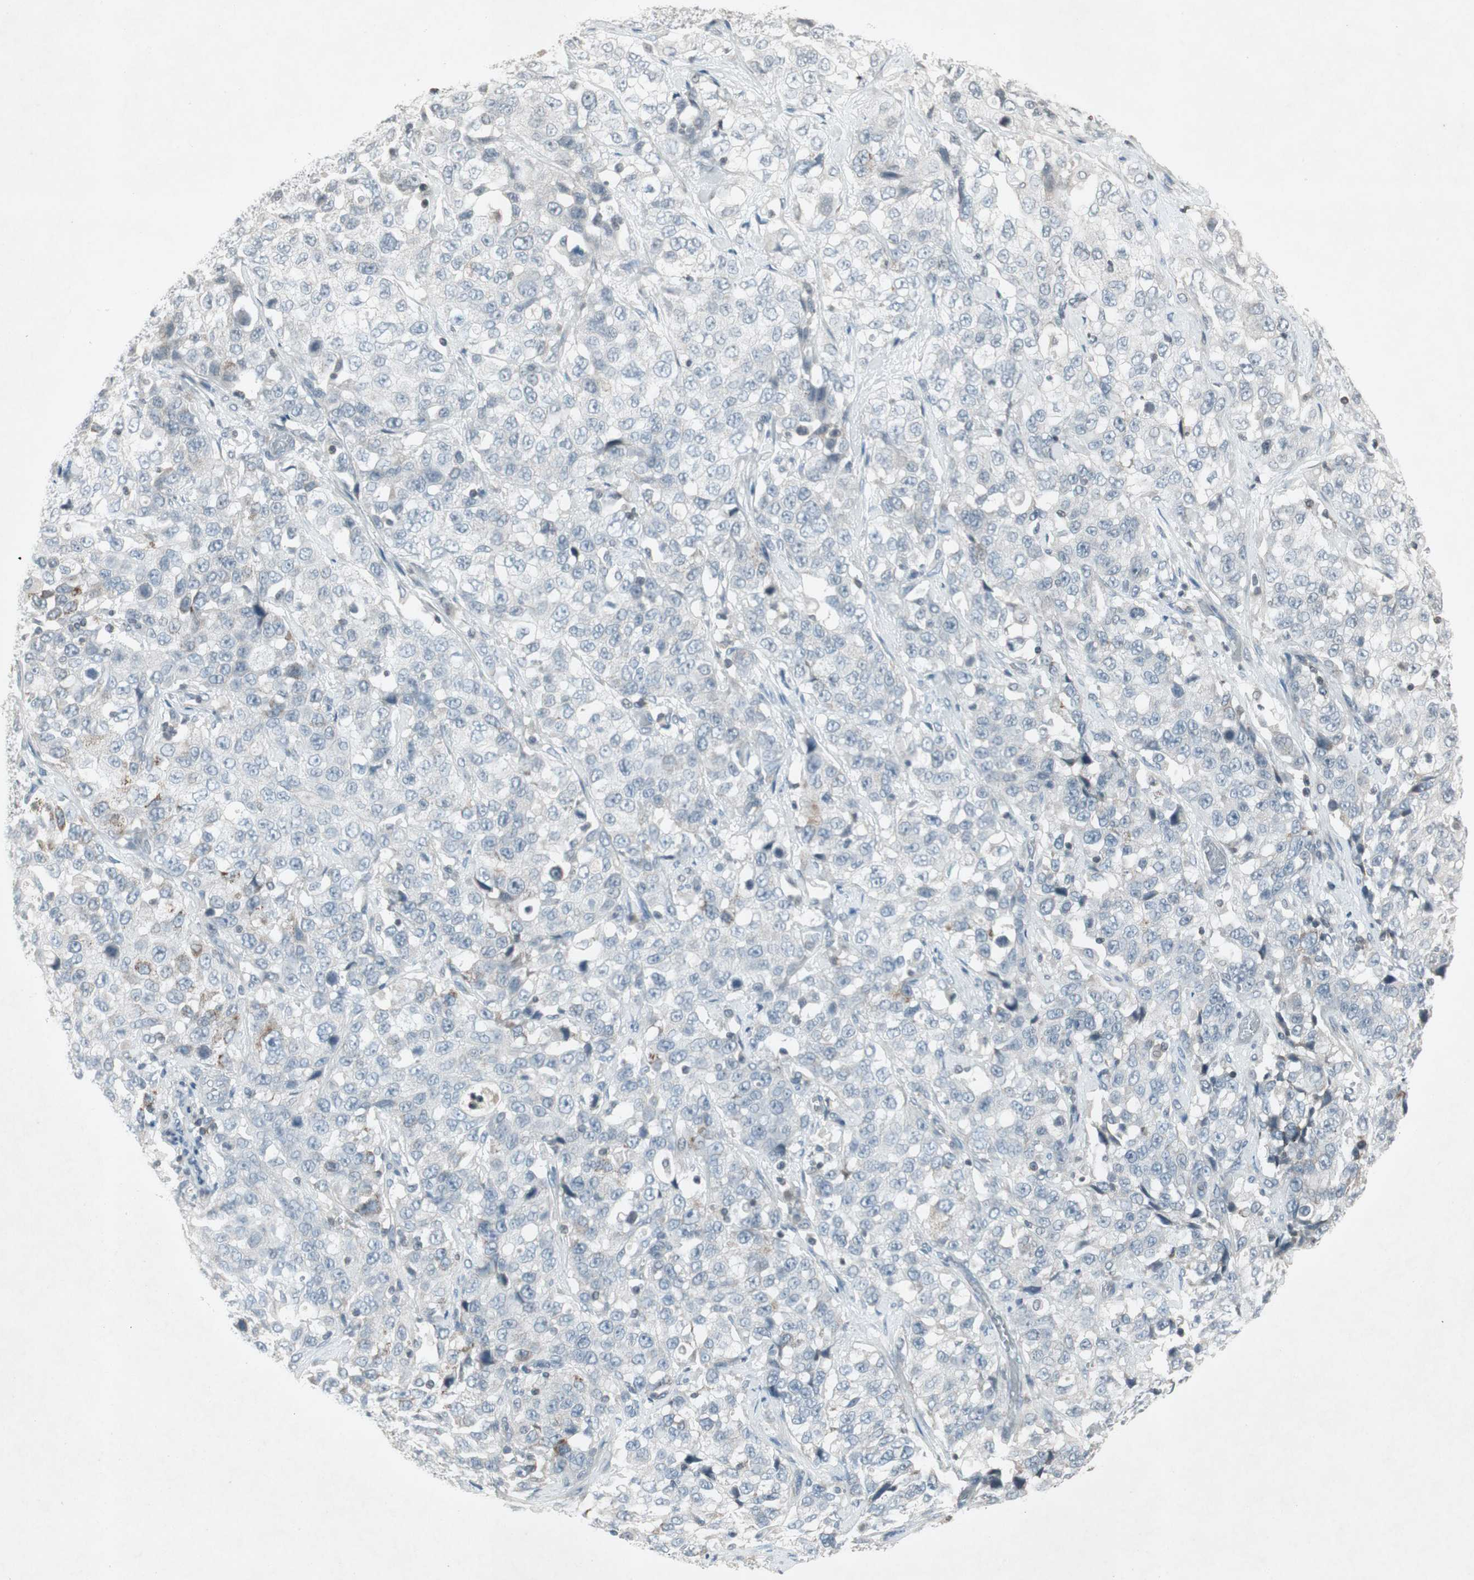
{"staining": {"intensity": "moderate", "quantity": "<25%", "location": "cytoplasmic/membranous"}, "tissue": "stomach cancer", "cell_type": "Tumor cells", "image_type": "cancer", "snomed": [{"axis": "morphology", "description": "Normal tissue, NOS"}, {"axis": "morphology", "description": "Adenocarcinoma, NOS"}, {"axis": "topography", "description": "Stomach"}], "caption": "Immunohistochemistry photomicrograph of neoplastic tissue: human stomach cancer (adenocarcinoma) stained using immunohistochemistry (IHC) demonstrates low levels of moderate protein expression localized specifically in the cytoplasmic/membranous of tumor cells, appearing as a cytoplasmic/membranous brown color.", "gene": "ARG2", "patient": {"sex": "male", "age": 48}}